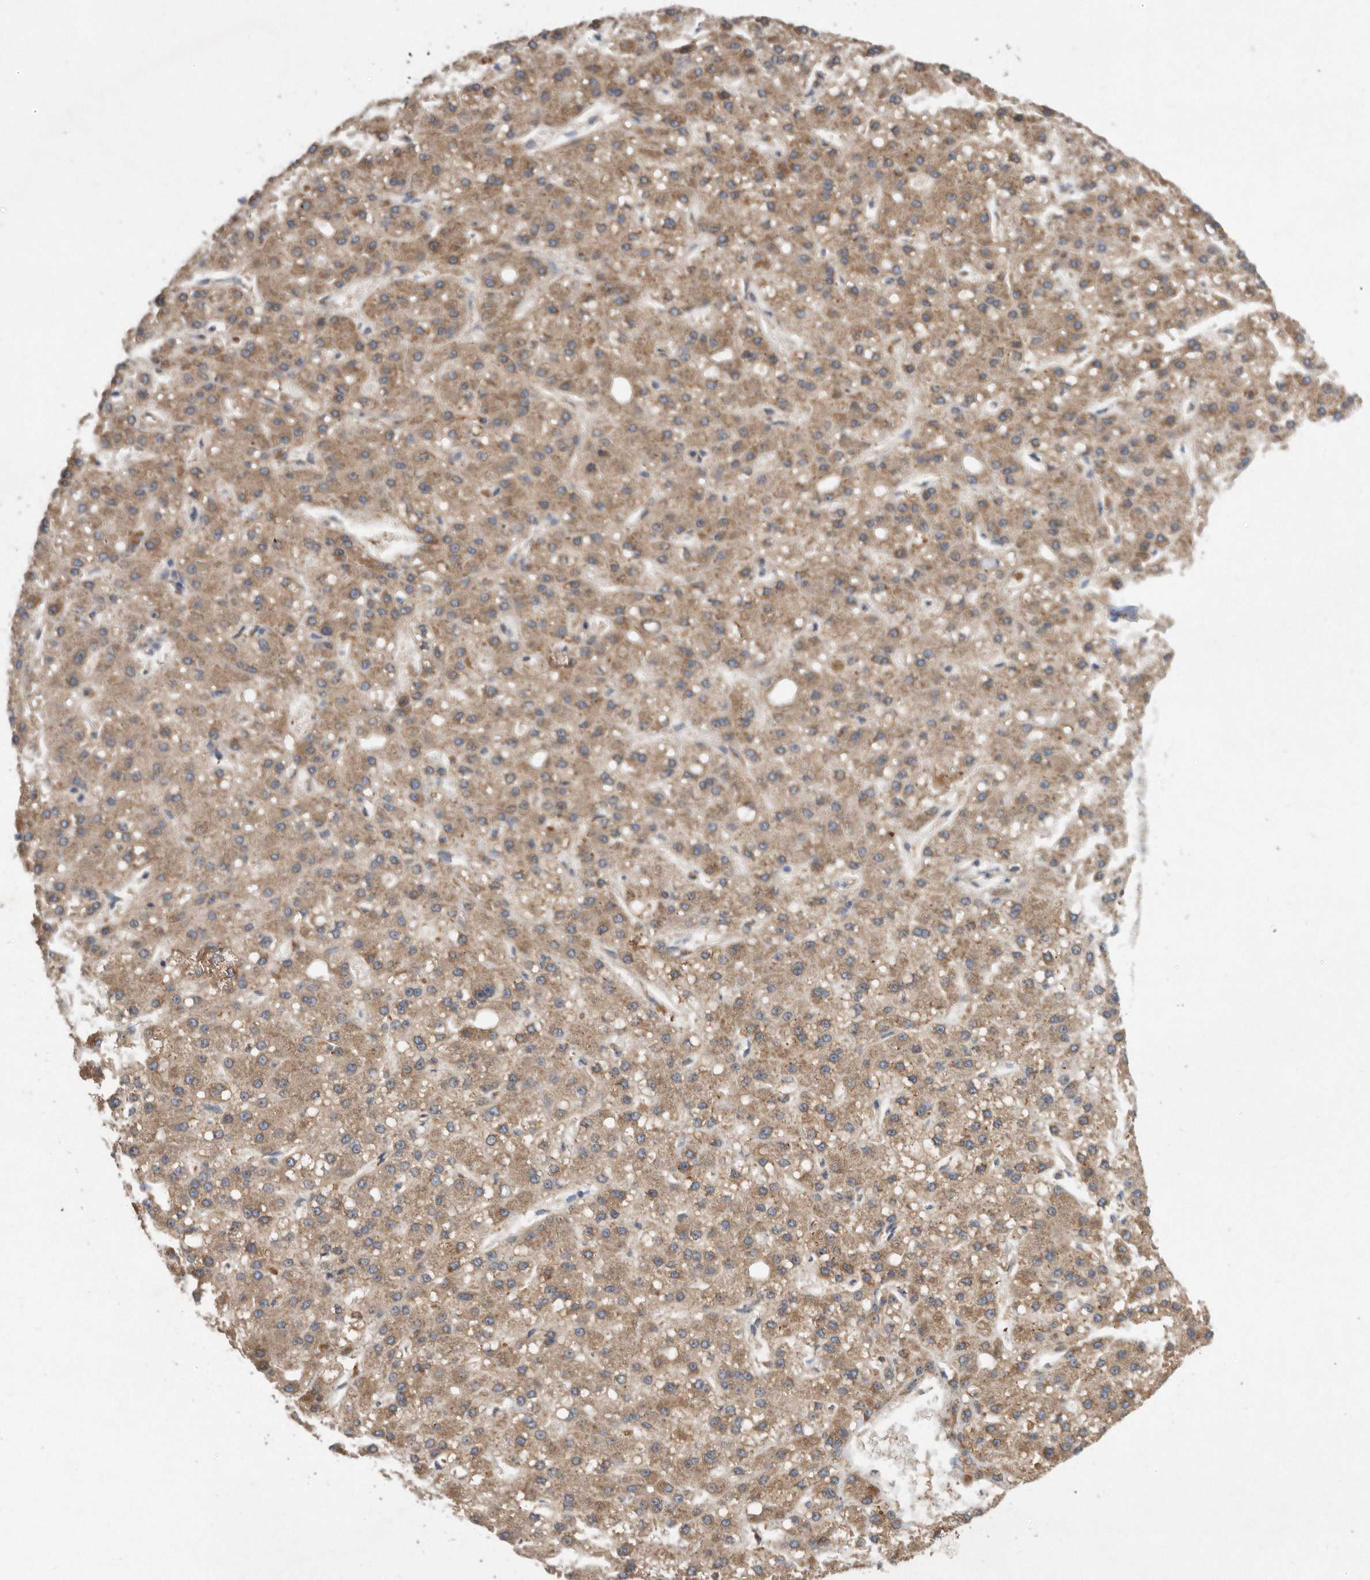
{"staining": {"intensity": "moderate", "quantity": ">75%", "location": "cytoplasmic/membranous"}, "tissue": "liver cancer", "cell_type": "Tumor cells", "image_type": "cancer", "snomed": [{"axis": "morphology", "description": "Carcinoma, Hepatocellular, NOS"}, {"axis": "topography", "description": "Liver"}], "caption": "The micrograph shows a brown stain indicating the presence of a protein in the cytoplasmic/membranous of tumor cells in liver cancer. (Brightfield microscopy of DAB IHC at high magnification).", "gene": "PON2", "patient": {"sex": "male", "age": 67}}